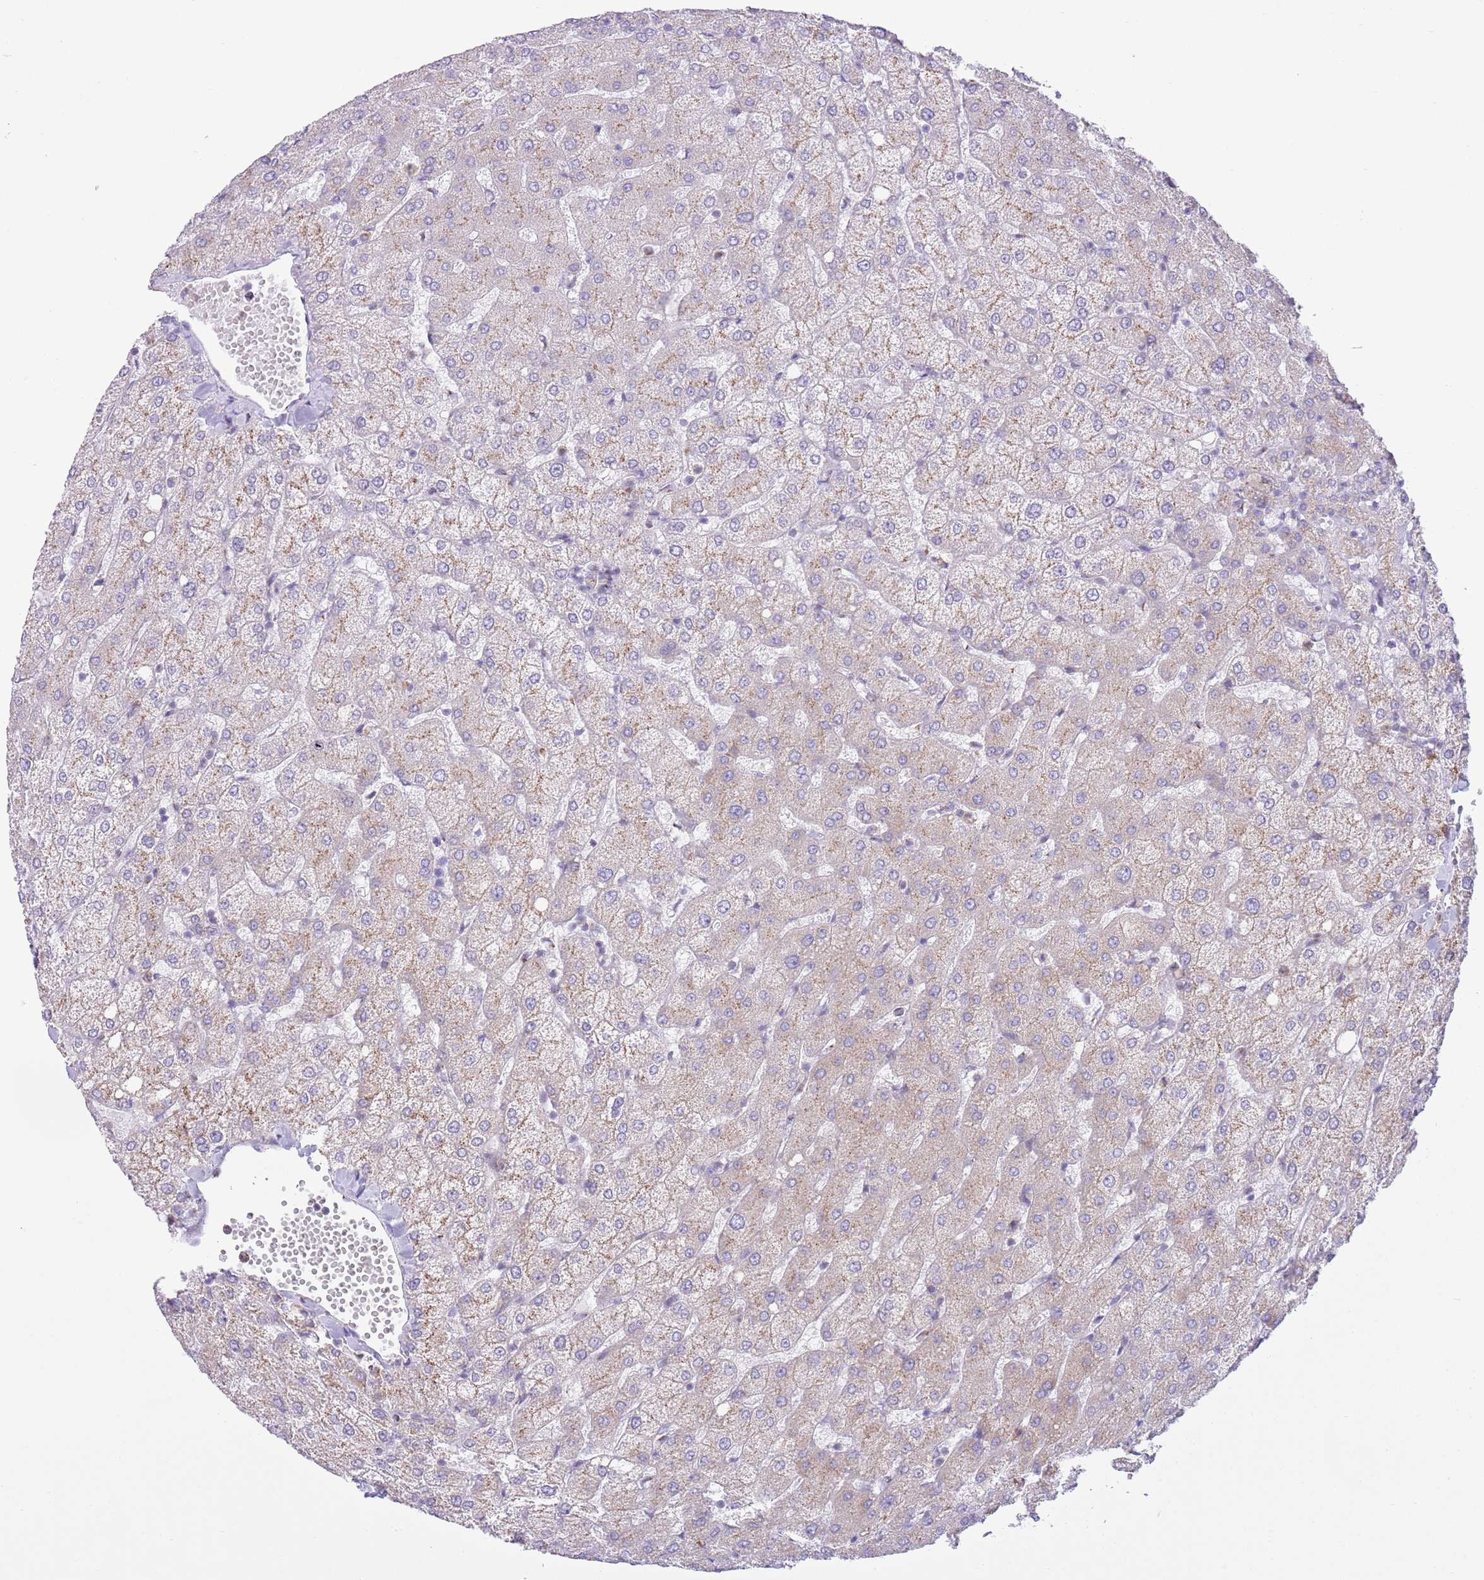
{"staining": {"intensity": "negative", "quantity": "none", "location": "none"}, "tissue": "liver", "cell_type": "Cholangiocytes", "image_type": "normal", "snomed": [{"axis": "morphology", "description": "Normal tissue, NOS"}, {"axis": "topography", "description": "Liver"}], "caption": "Liver stained for a protein using IHC demonstrates no expression cholangiocytes.", "gene": "C20orf96", "patient": {"sex": "female", "age": 54}}